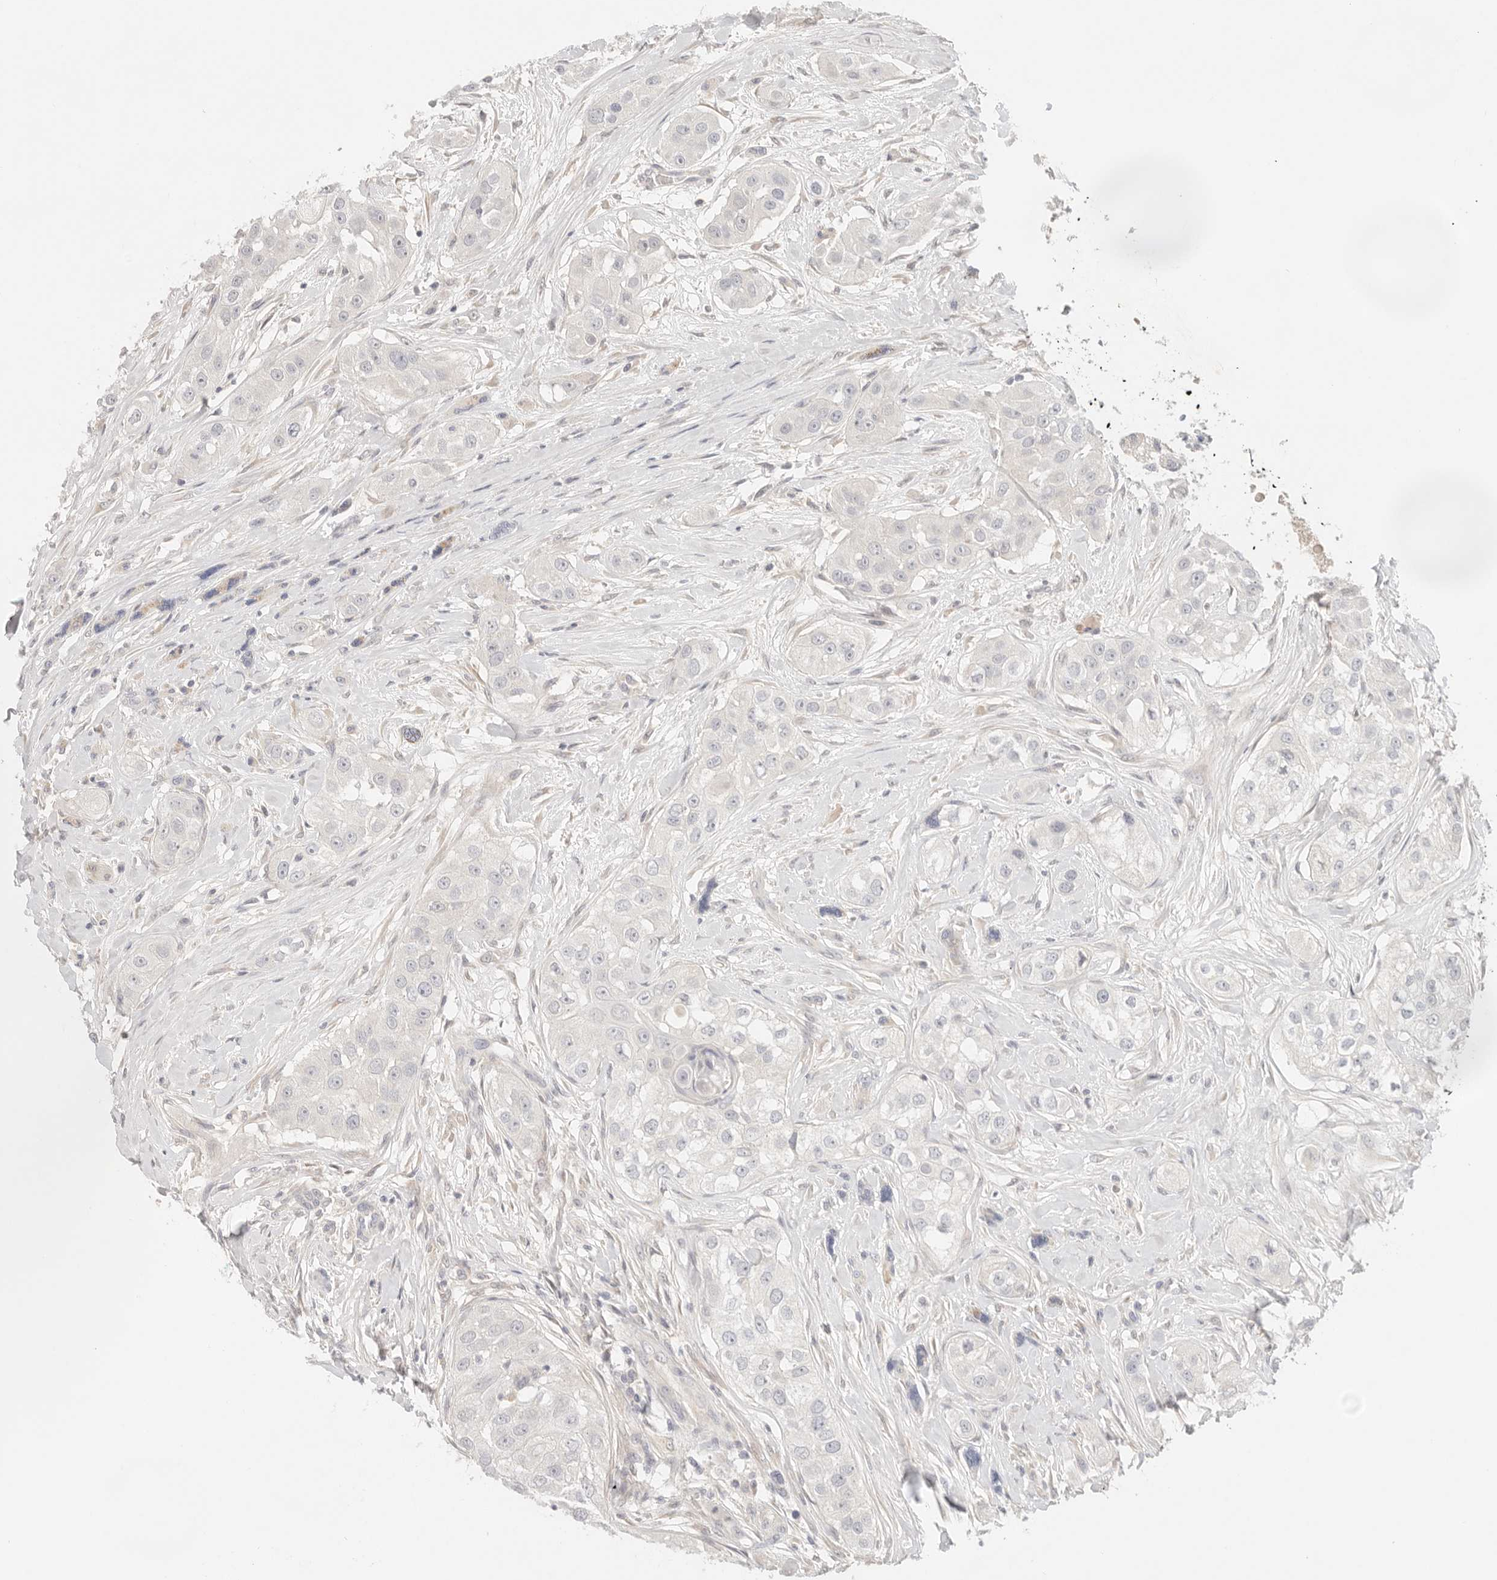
{"staining": {"intensity": "negative", "quantity": "none", "location": "none"}, "tissue": "head and neck cancer", "cell_type": "Tumor cells", "image_type": "cancer", "snomed": [{"axis": "morphology", "description": "Normal tissue, NOS"}, {"axis": "morphology", "description": "Squamous cell carcinoma, NOS"}, {"axis": "topography", "description": "Skeletal muscle"}, {"axis": "topography", "description": "Head-Neck"}], "caption": "There is no significant expression in tumor cells of head and neck squamous cell carcinoma.", "gene": "SPHK1", "patient": {"sex": "male", "age": 51}}